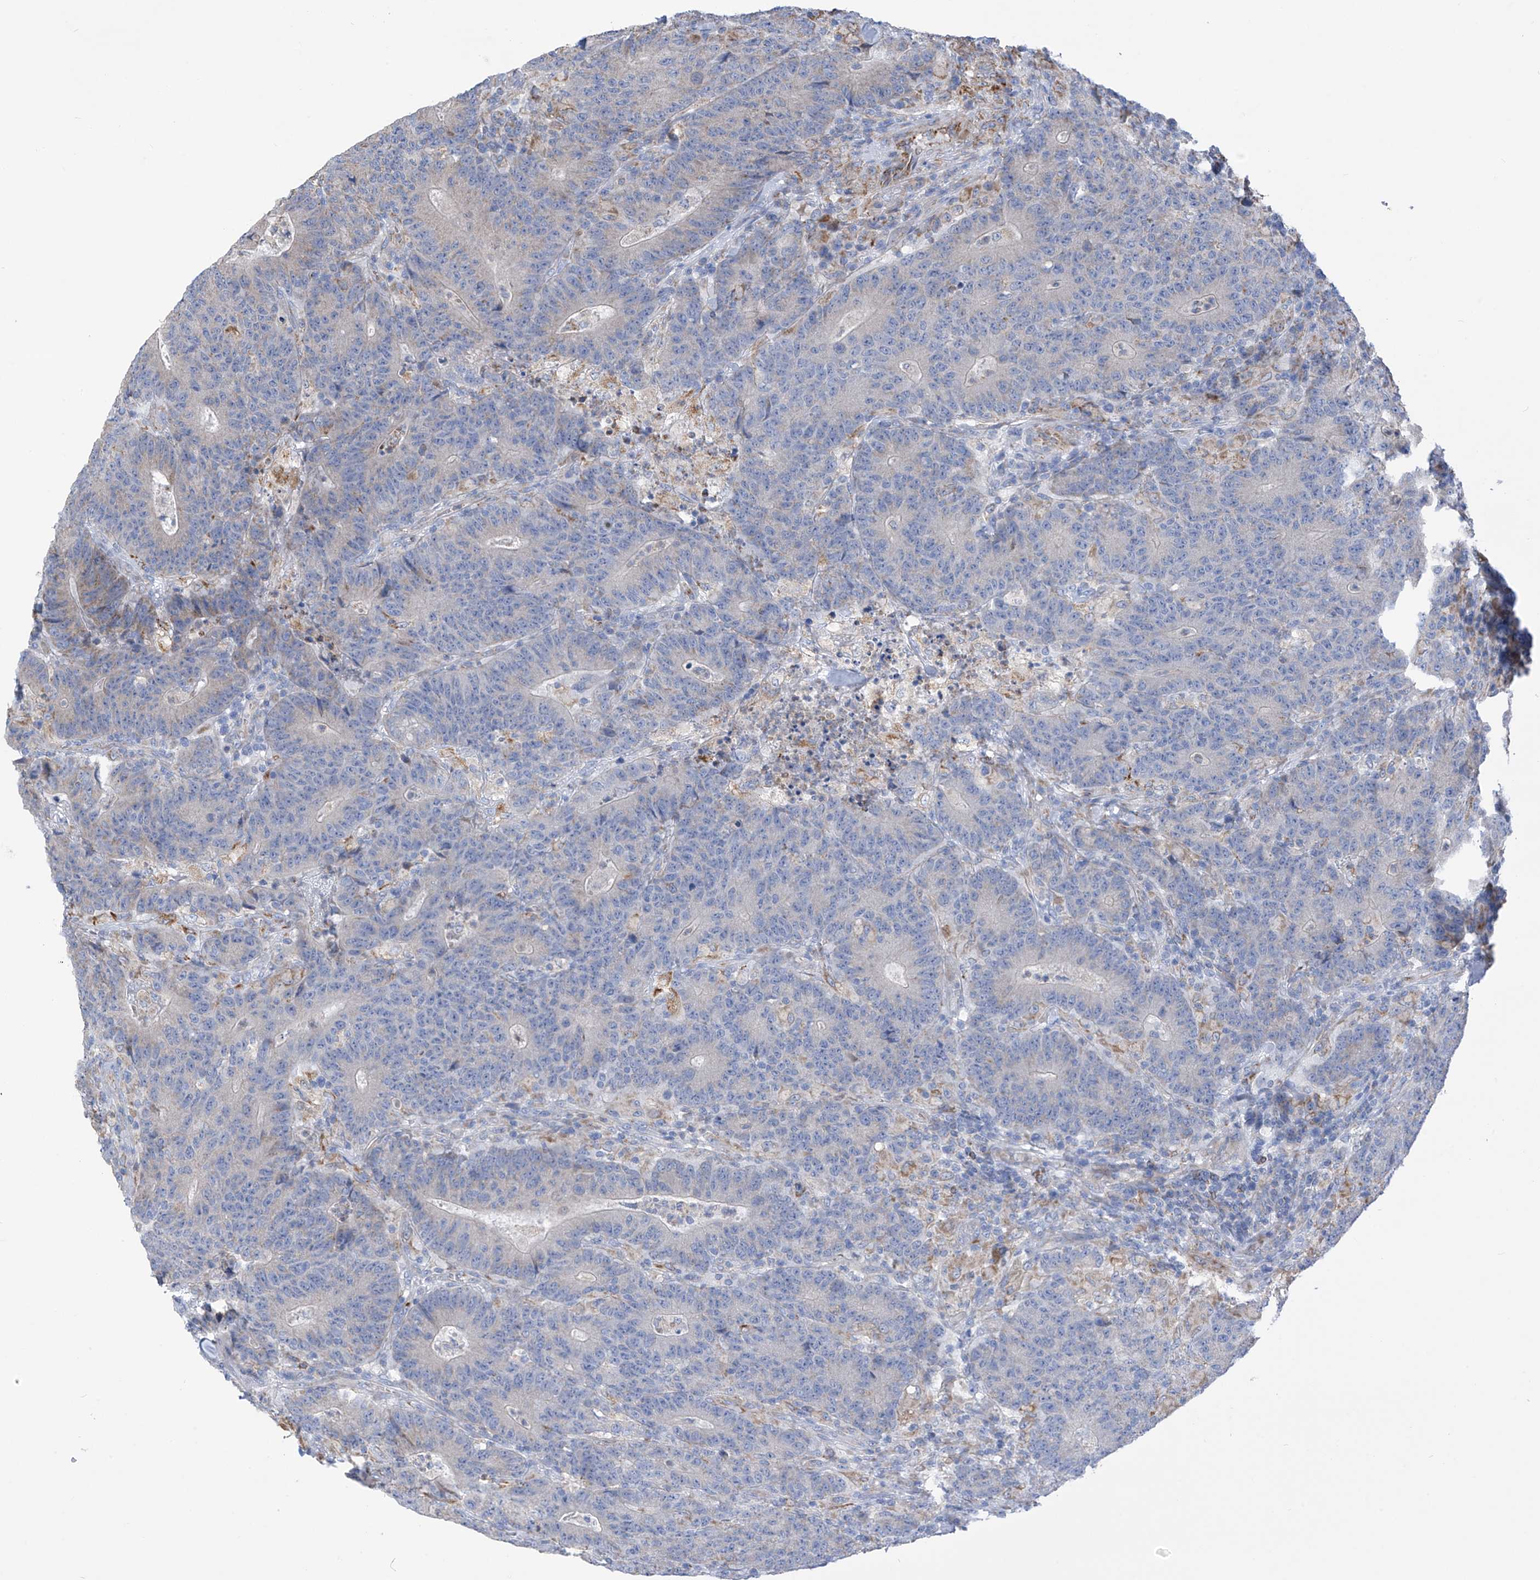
{"staining": {"intensity": "negative", "quantity": "none", "location": "none"}, "tissue": "colorectal cancer", "cell_type": "Tumor cells", "image_type": "cancer", "snomed": [{"axis": "morphology", "description": "Normal tissue, NOS"}, {"axis": "morphology", "description": "Adenocarcinoma, NOS"}, {"axis": "topography", "description": "Colon"}], "caption": "IHC micrograph of colorectal adenocarcinoma stained for a protein (brown), which shows no expression in tumor cells.", "gene": "EIF5B", "patient": {"sex": "female", "age": 75}}